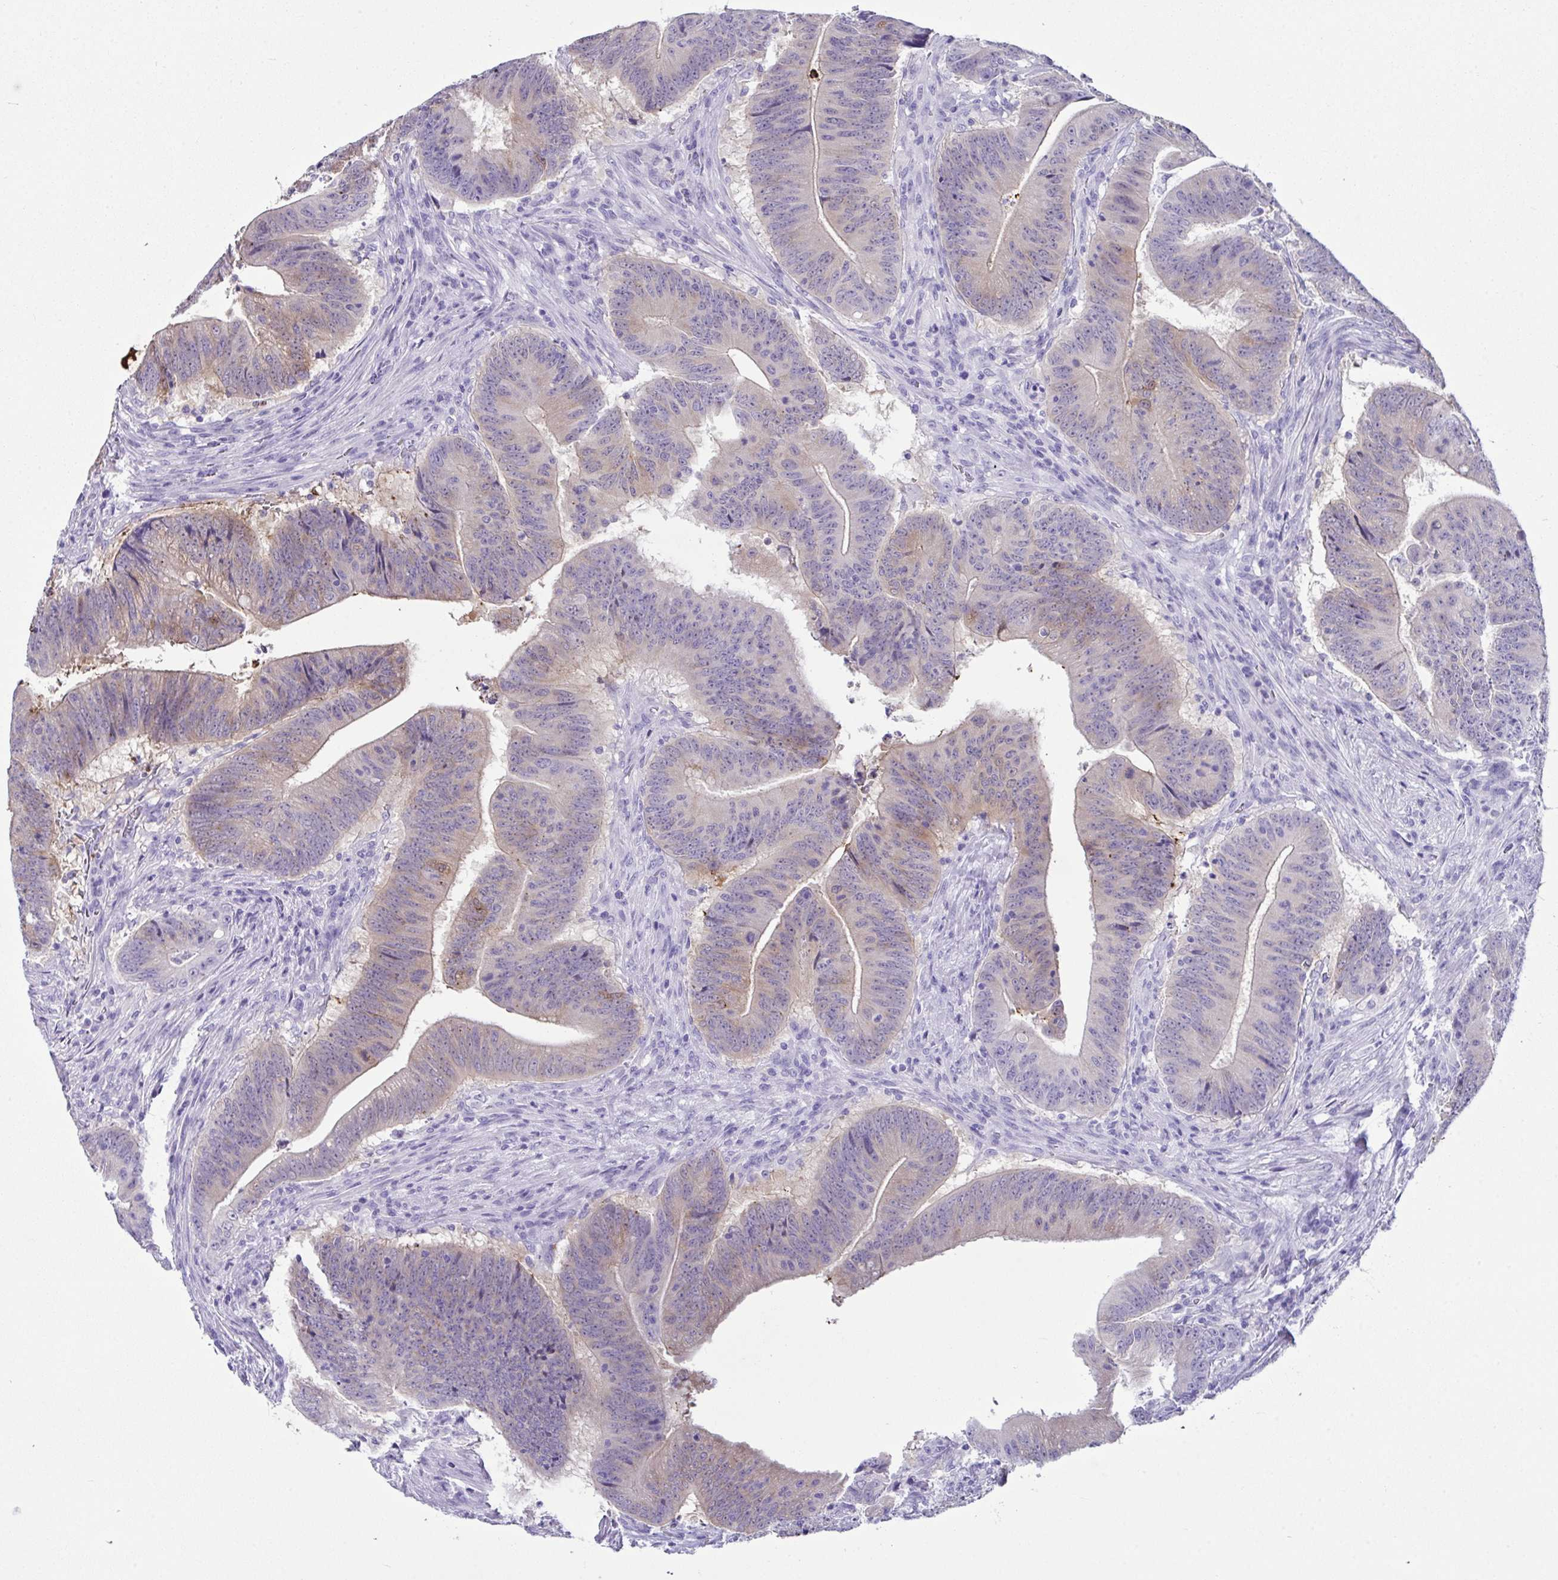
{"staining": {"intensity": "weak", "quantity": "<25%", "location": "cytoplasmic/membranous"}, "tissue": "colorectal cancer", "cell_type": "Tumor cells", "image_type": "cancer", "snomed": [{"axis": "morphology", "description": "Adenocarcinoma, NOS"}, {"axis": "topography", "description": "Colon"}], "caption": "A photomicrograph of adenocarcinoma (colorectal) stained for a protein displays no brown staining in tumor cells.", "gene": "LGALS4", "patient": {"sex": "female", "age": 87}}